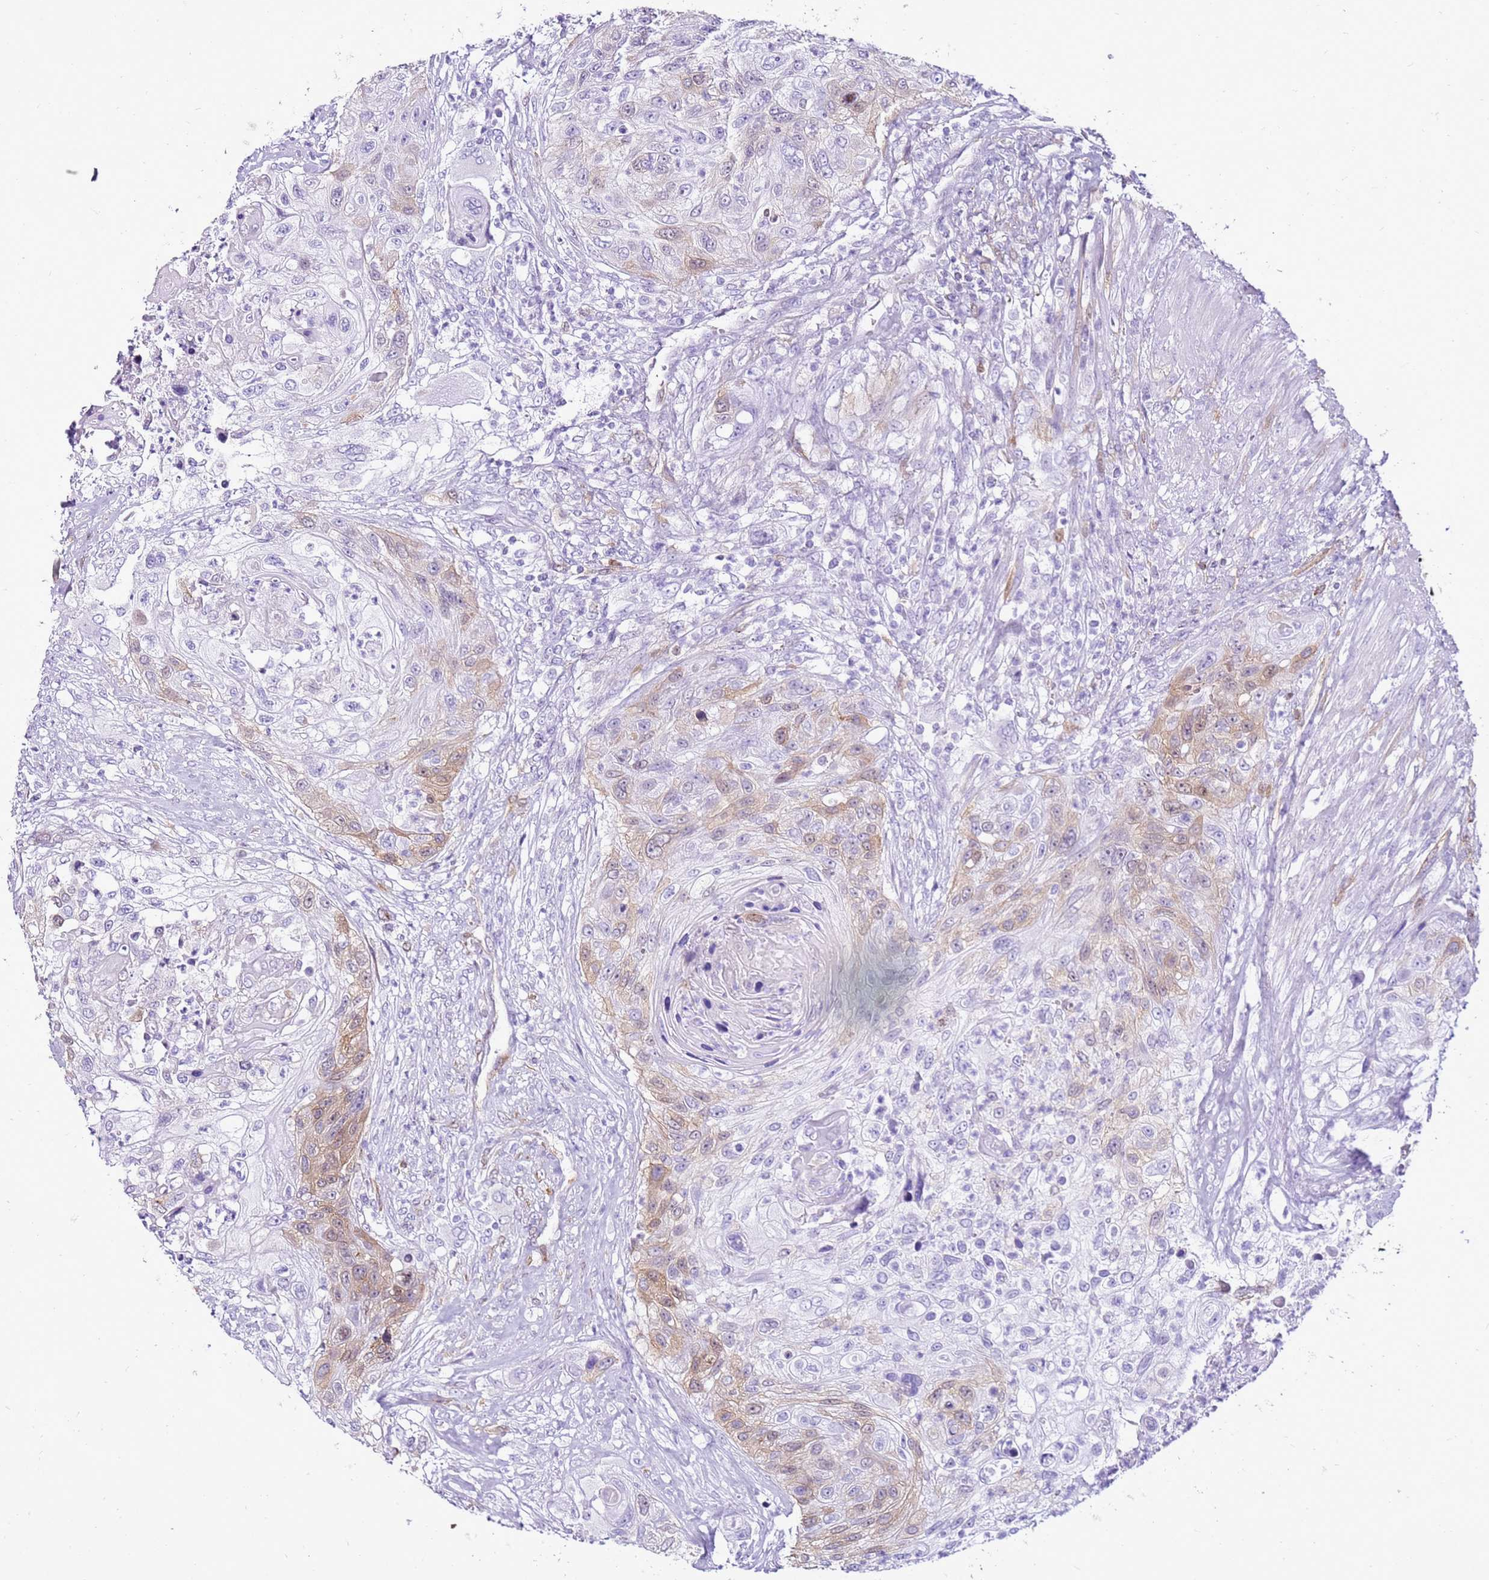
{"staining": {"intensity": "moderate", "quantity": "<25%", "location": "cytoplasmic/membranous"}, "tissue": "urothelial cancer", "cell_type": "Tumor cells", "image_type": "cancer", "snomed": [{"axis": "morphology", "description": "Urothelial carcinoma, High grade"}, {"axis": "topography", "description": "Urinary bladder"}], "caption": "Urothelial cancer stained with immunohistochemistry reveals moderate cytoplasmic/membranous expression in approximately <25% of tumor cells.", "gene": "SPC25", "patient": {"sex": "female", "age": 60}}